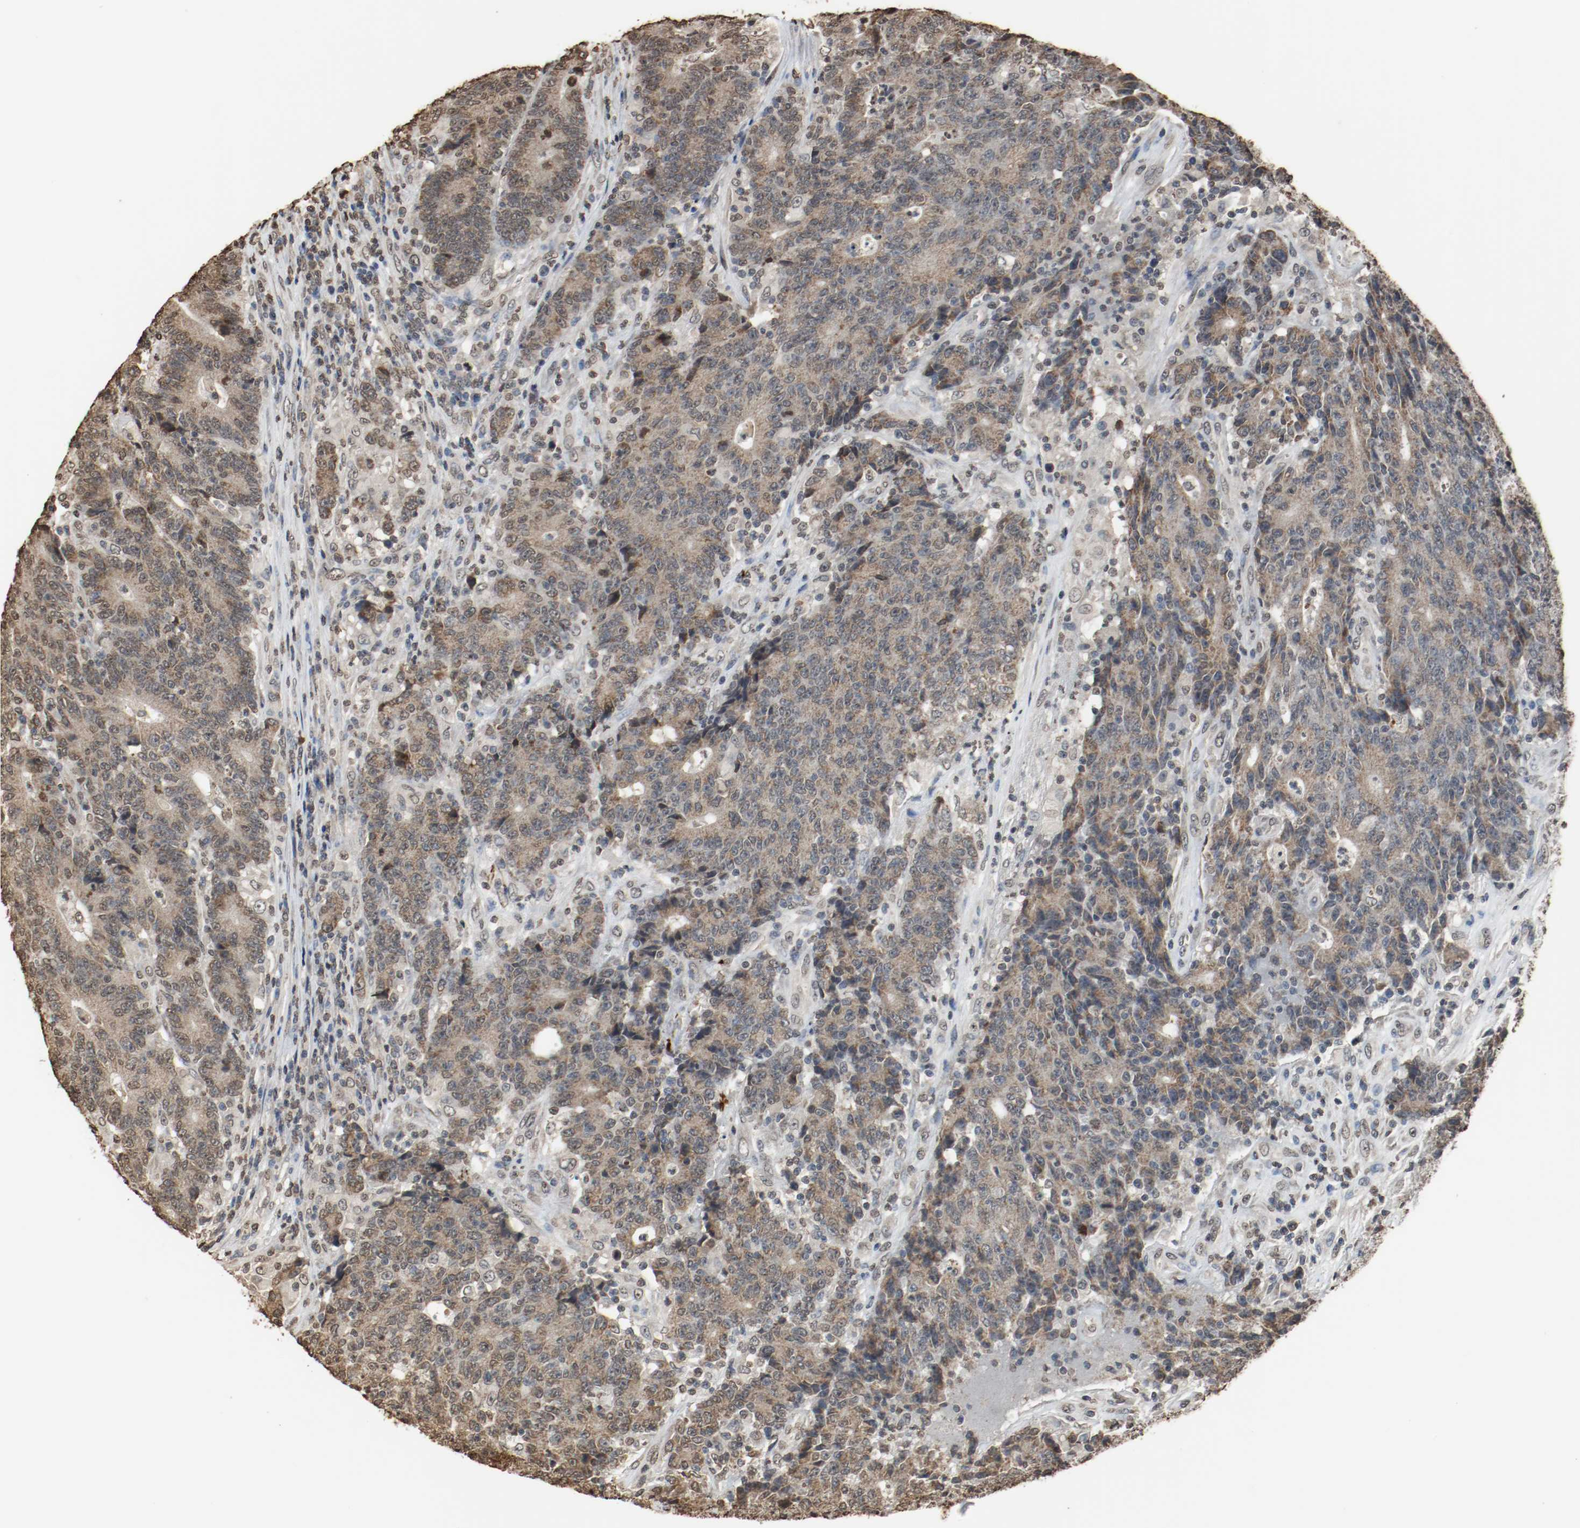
{"staining": {"intensity": "moderate", "quantity": ">75%", "location": "cytoplasmic/membranous"}, "tissue": "colorectal cancer", "cell_type": "Tumor cells", "image_type": "cancer", "snomed": [{"axis": "morphology", "description": "Normal tissue, NOS"}, {"axis": "morphology", "description": "Adenocarcinoma, NOS"}, {"axis": "topography", "description": "Colon"}], "caption": "Colorectal adenocarcinoma stained for a protein demonstrates moderate cytoplasmic/membranous positivity in tumor cells. The staining is performed using DAB (3,3'-diaminobenzidine) brown chromogen to label protein expression. The nuclei are counter-stained blue using hematoxylin.", "gene": "RTN4", "patient": {"sex": "female", "age": 75}}